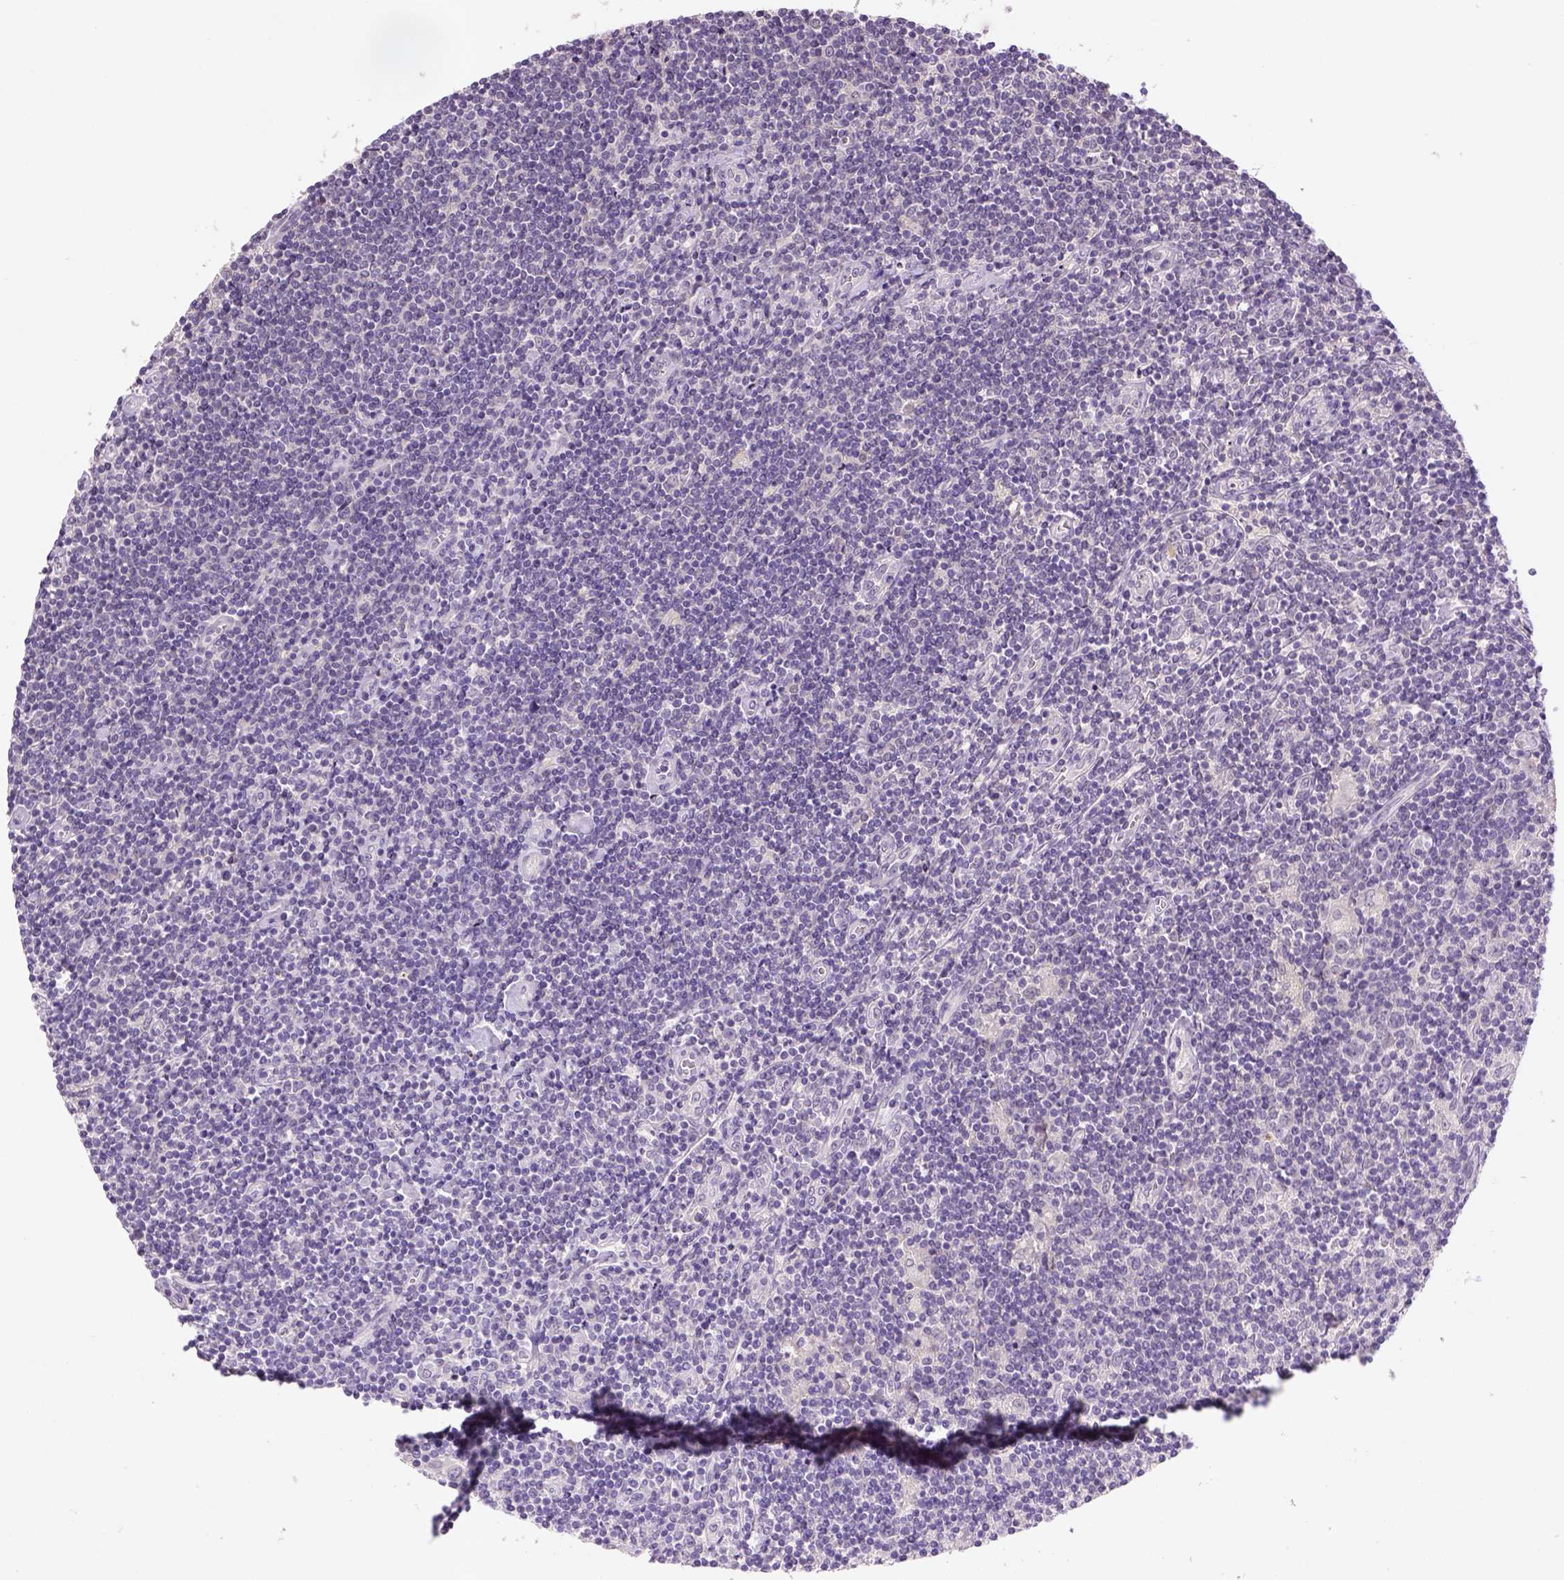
{"staining": {"intensity": "negative", "quantity": "none", "location": "none"}, "tissue": "lymphoma", "cell_type": "Tumor cells", "image_type": "cancer", "snomed": [{"axis": "morphology", "description": "Hodgkin's disease, NOS"}, {"axis": "topography", "description": "Lymph node"}], "caption": "This is an immunohistochemistry (IHC) histopathology image of human Hodgkin's disease. There is no staining in tumor cells.", "gene": "NLGN2", "patient": {"sex": "male", "age": 40}}